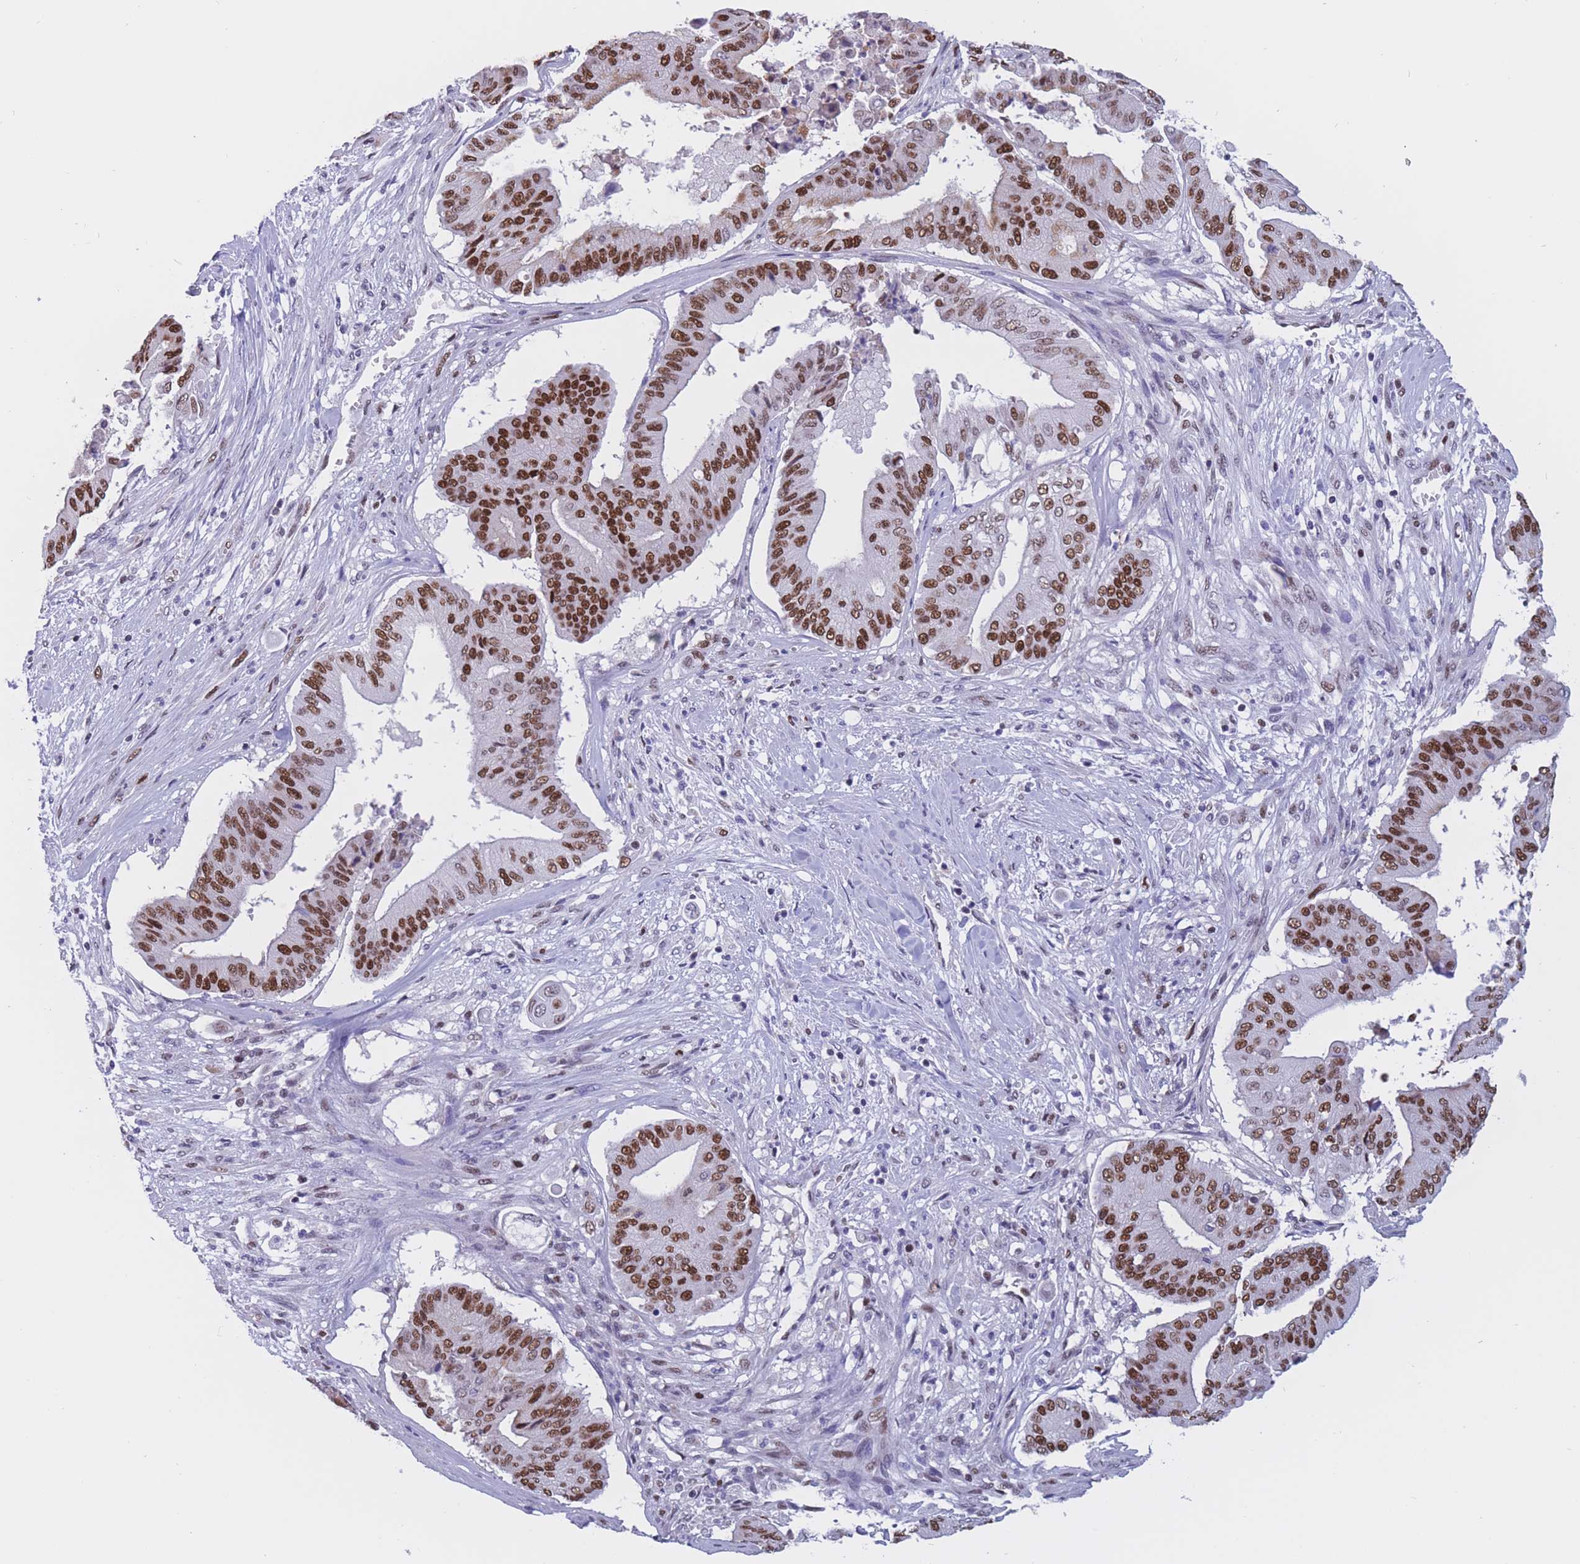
{"staining": {"intensity": "strong", "quantity": ">75%", "location": "nuclear"}, "tissue": "pancreatic cancer", "cell_type": "Tumor cells", "image_type": "cancer", "snomed": [{"axis": "morphology", "description": "Adenocarcinoma, NOS"}, {"axis": "topography", "description": "Pancreas"}], "caption": "Adenocarcinoma (pancreatic) tissue demonstrates strong nuclear expression in approximately >75% of tumor cells, visualized by immunohistochemistry.", "gene": "NASP", "patient": {"sex": "female", "age": 77}}